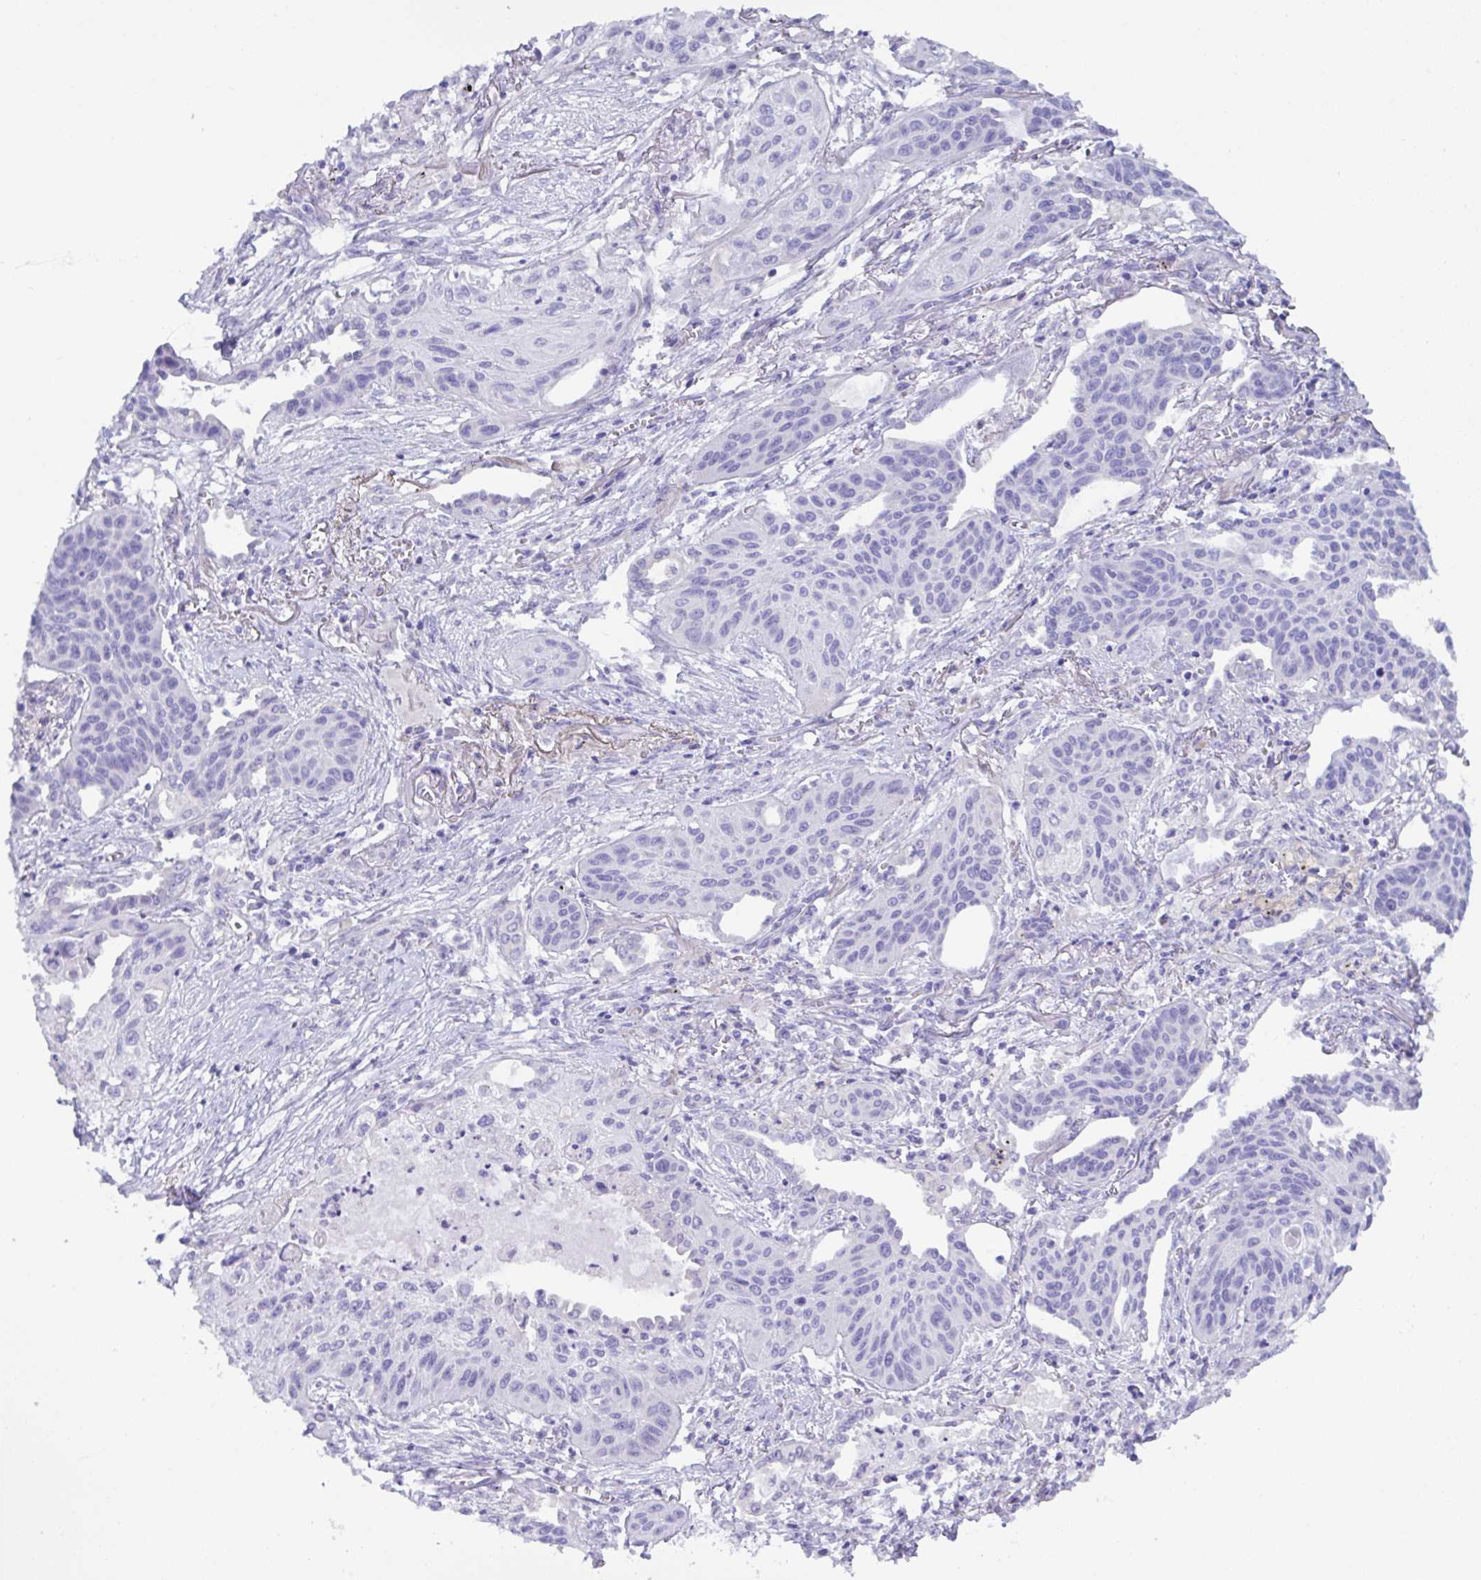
{"staining": {"intensity": "negative", "quantity": "none", "location": "none"}, "tissue": "lung cancer", "cell_type": "Tumor cells", "image_type": "cancer", "snomed": [{"axis": "morphology", "description": "Squamous cell carcinoma, NOS"}, {"axis": "topography", "description": "Lung"}], "caption": "An image of squamous cell carcinoma (lung) stained for a protein exhibits no brown staining in tumor cells.", "gene": "MED11", "patient": {"sex": "male", "age": 71}}